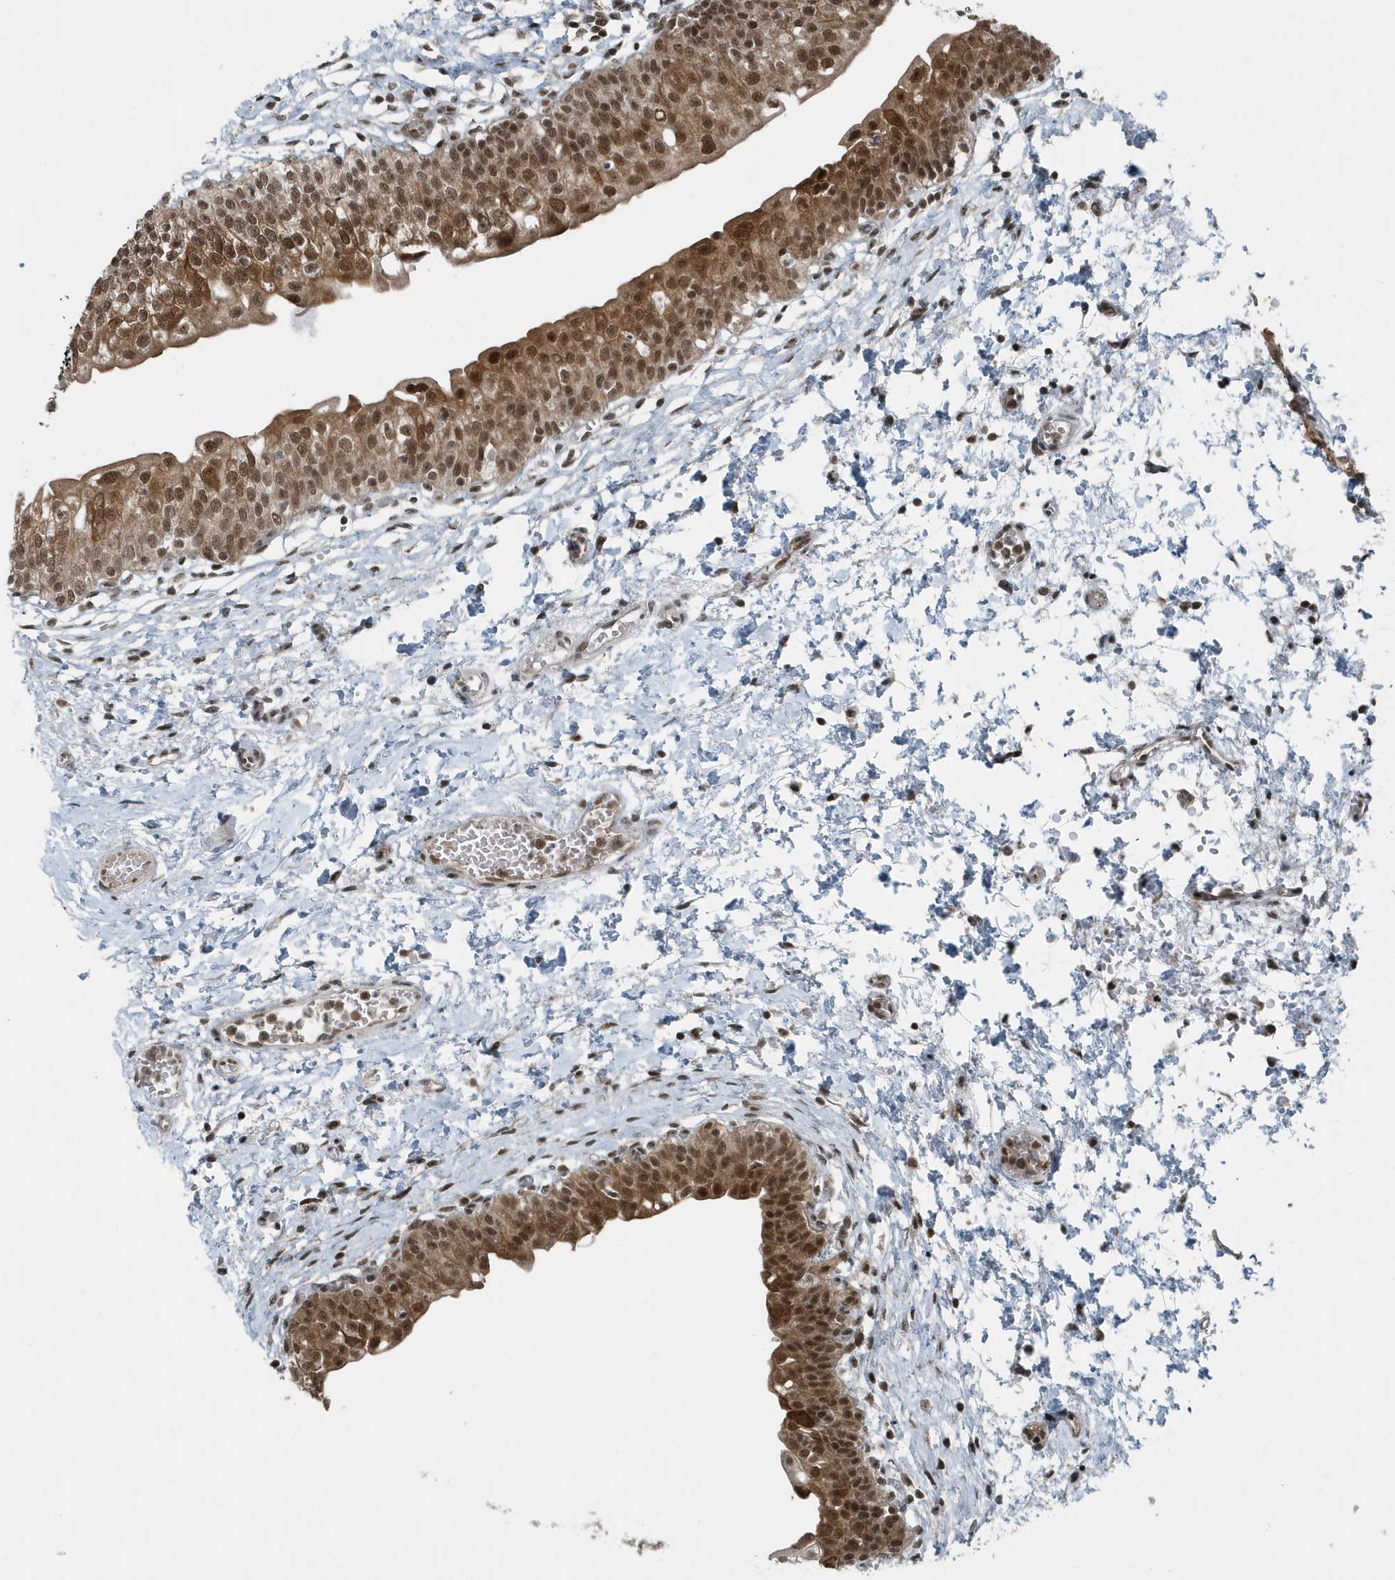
{"staining": {"intensity": "strong", "quantity": ">75%", "location": "cytoplasmic/membranous,nuclear"}, "tissue": "urinary bladder", "cell_type": "Urothelial cells", "image_type": "normal", "snomed": [{"axis": "morphology", "description": "Normal tissue, NOS"}, {"axis": "topography", "description": "Urinary bladder"}], "caption": "Immunohistochemistry histopathology image of unremarkable urinary bladder: human urinary bladder stained using IHC exhibits high levels of strong protein expression localized specifically in the cytoplasmic/membranous,nuclear of urothelial cells, appearing as a cytoplasmic/membranous,nuclear brown color.", "gene": "YTHDC1", "patient": {"sex": "male", "age": 55}}